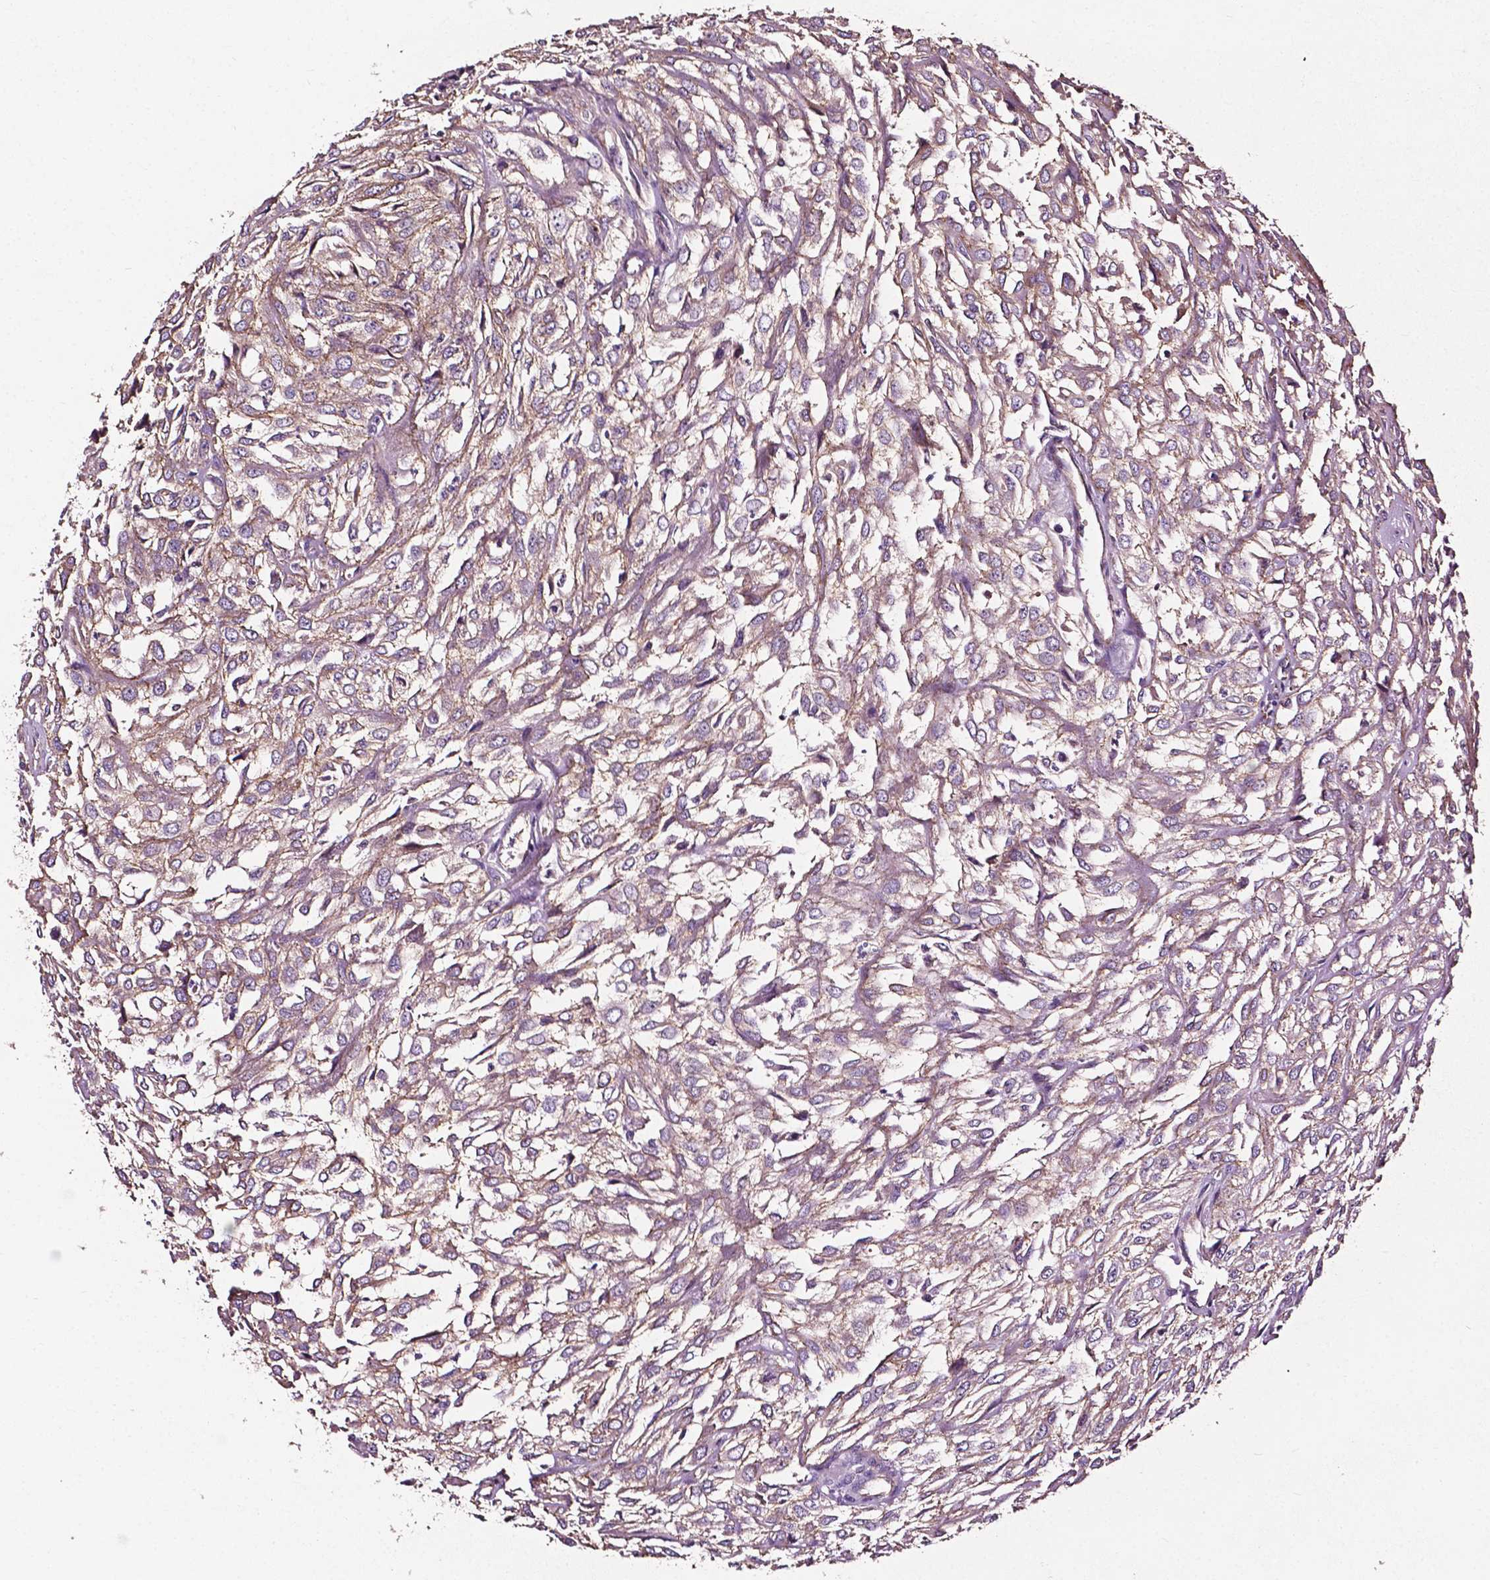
{"staining": {"intensity": "weak", "quantity": "25%-75%", "location": "cytoplasmic/membranous"}, "tissue": "urothelial cancer", "cell_type": "Tumor cells", "image_type": "cancer", "snomed": [{"axis": "morphology", "description": "Urothelial carcinoma, High grade"}, {"axis": "topography", "description": "Urinary bladder"}], "caption": "Immunohistochemistry (IHC) histopathology image of neoplastic tissue: human urothelial cancer stained using immunohistochemistry (IHC) displays low levels of weak protein expression localized specifically in the cytoplasmic/membranous of tumor cells, appearing as a cytoplasmic/membranous brown color.", "gene": "ATG16L1", "patient": {"sex": "male", "age": 67}}